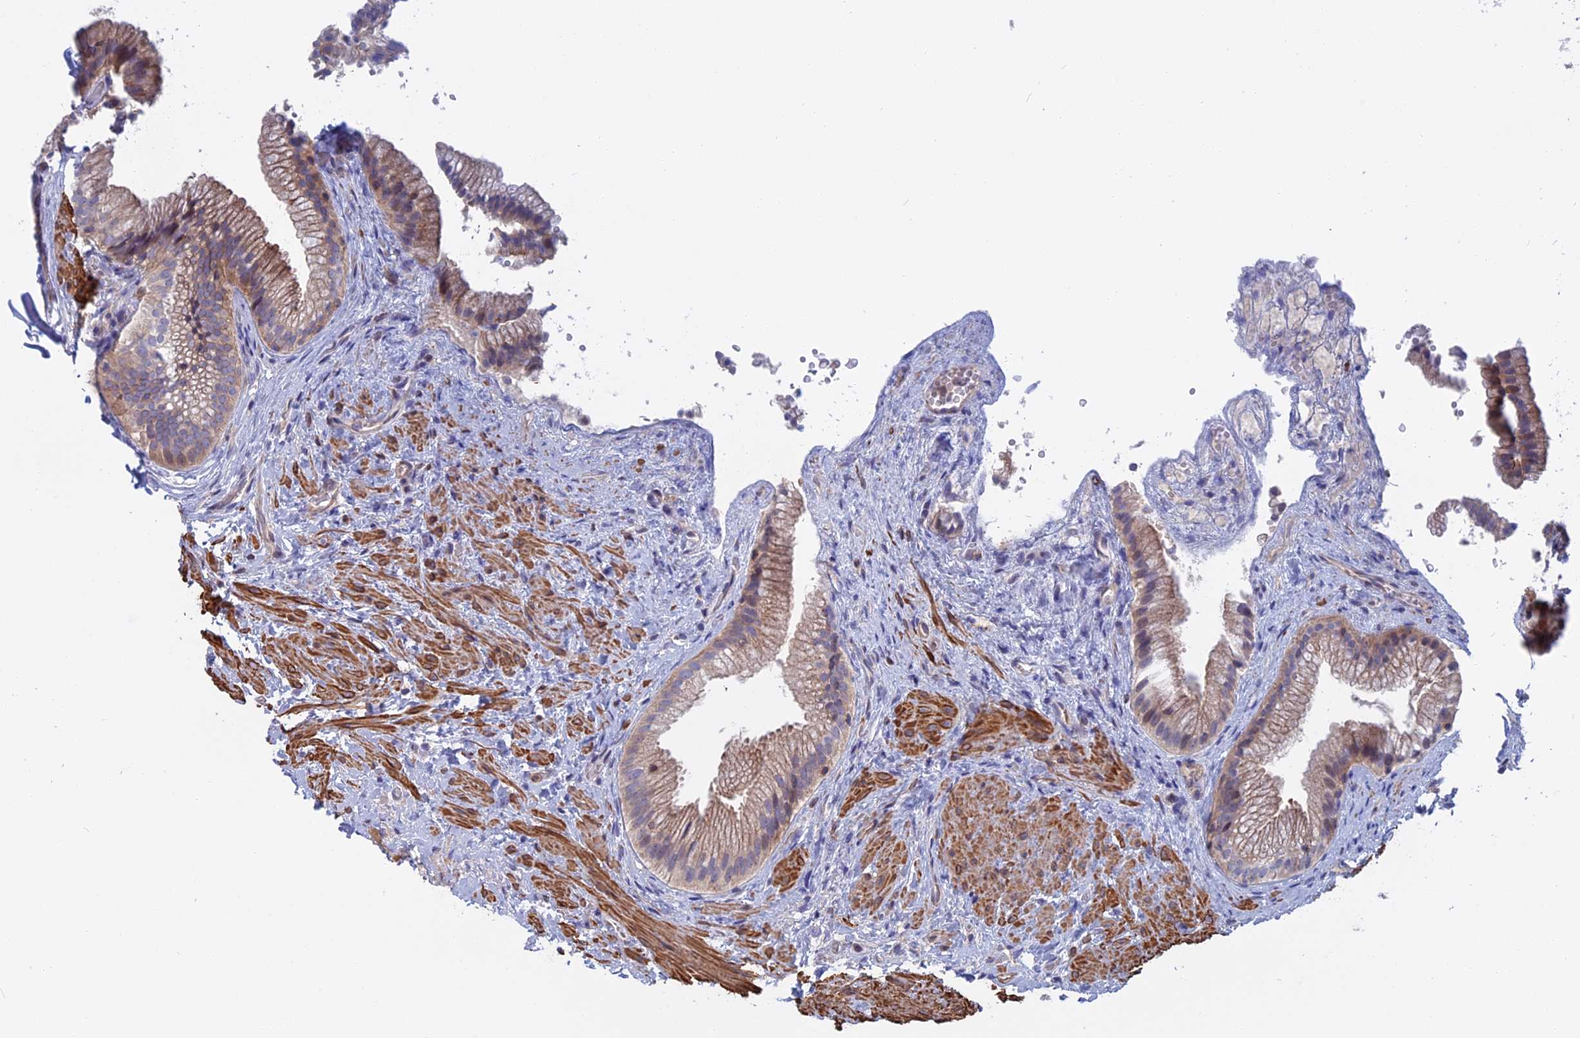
{"staining": {"intensity": "moderate", "quantity": ">75%", "location": "cytoplasmic/membranous"}, "tissue": "gallbladder", "cell_type": "Glandular cells", "image_type": "normal", "snomed": [{"axis": "morphology", "description": "Normal tissue, NOS"}, {"axis": "morphology", "description": "Inflammation, NOS"}, {"axis": "topography", "description": "Gallbladder"}], "caption": "The photomicrograph displays immunohistochemical staining of unremarkable gallbladder. There is moderate cytoplasmic/membranous positivity is appreciated in approximately >75% of glandular cells. (DAB = brown stain, brightfield microscopy at high magnification).", "gene": "LYPD5", "patient": {"sex": "male", "age": 51}}